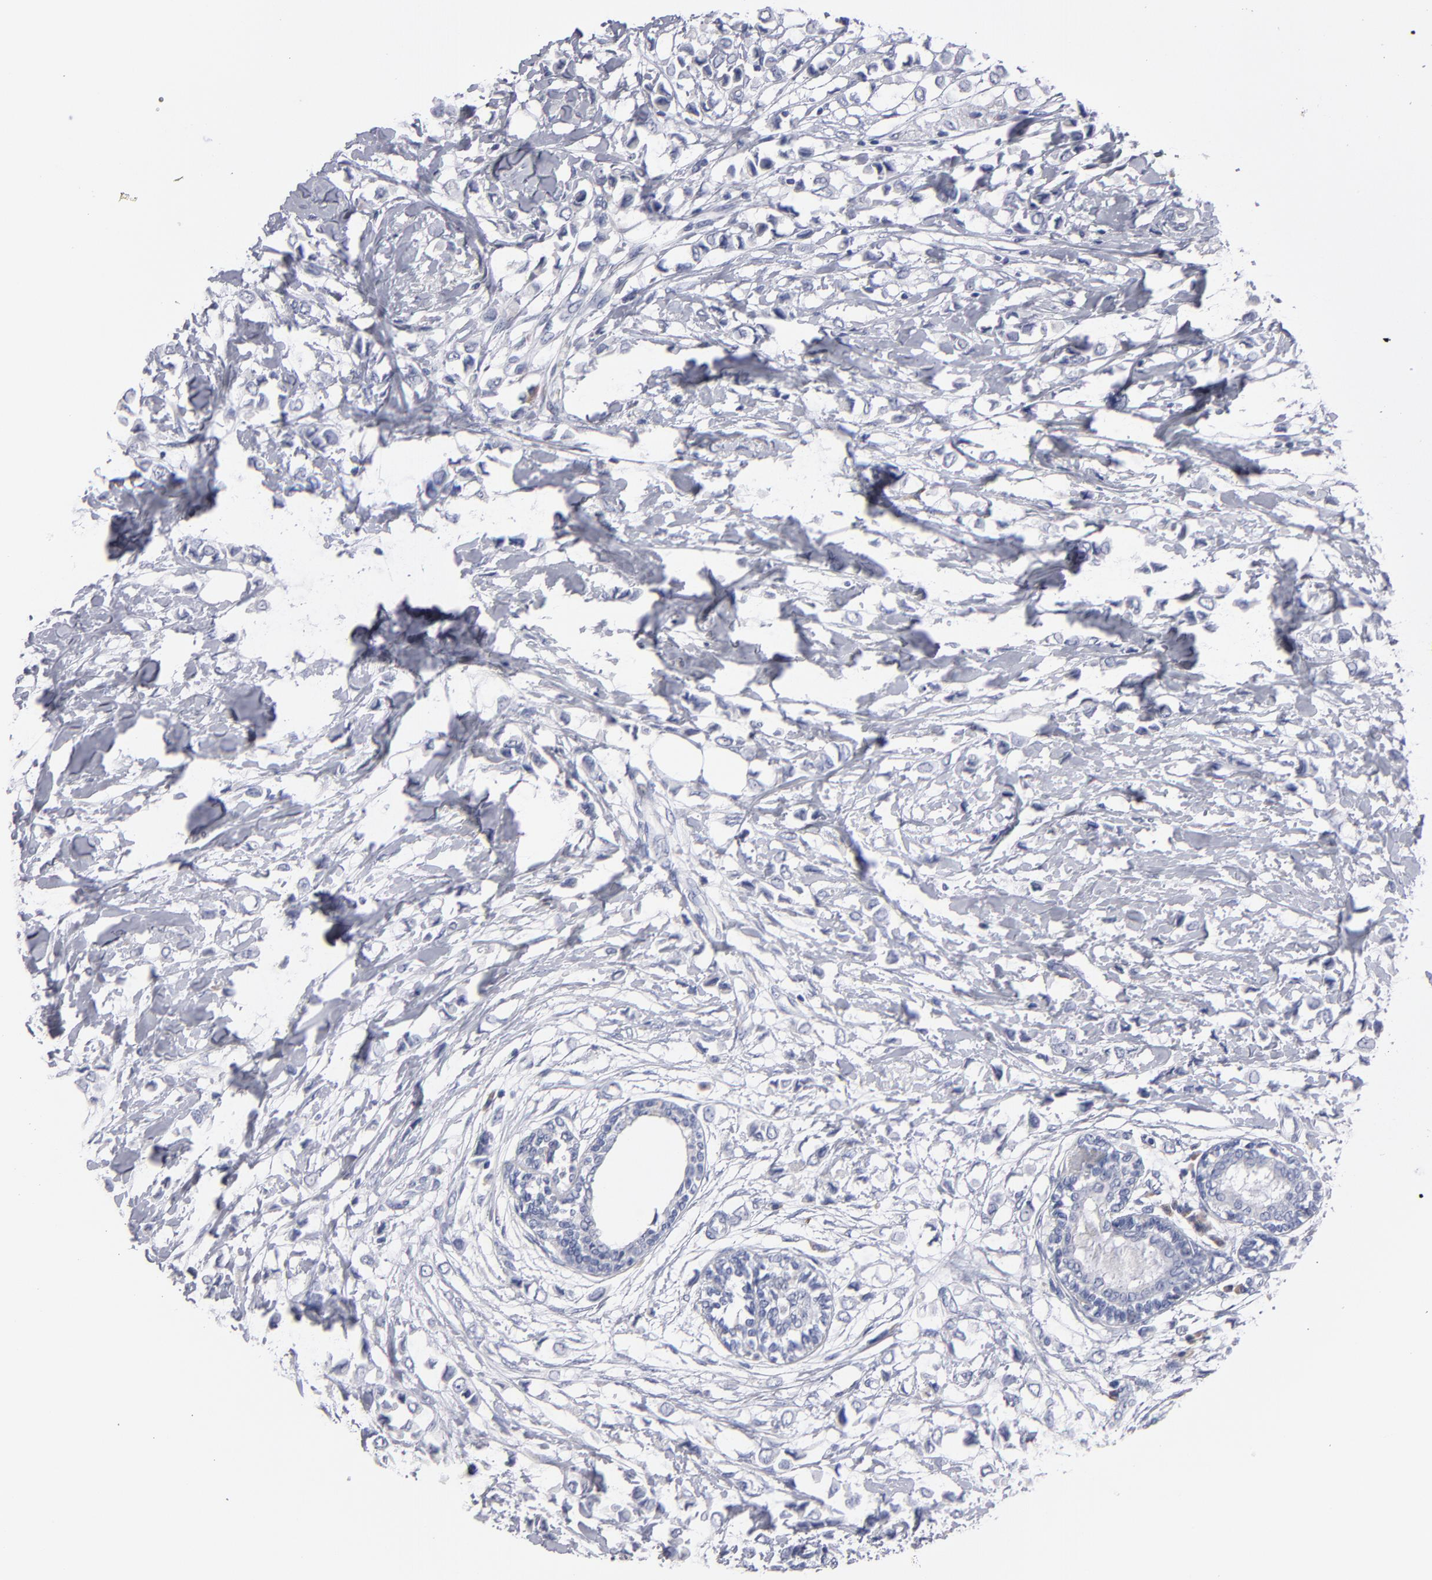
{"staining": {"intensity": "negative", "quantity": "none", "location": "none"}, "tissue": "breast cancer", "cell_type": "Tumor cells", "image_type": "cancer", "snomed": [{"axis": "morphology", "description": "Lobular carcinoma"}, {"axis": "topography", "description": "Breast"}], "caption": "The micrograph displays no significant positivity in tumor cells of breast cancer (lobular carcinoma).", "gene": "CCDC80", "patient": {"sex": "female", "age": 51}}